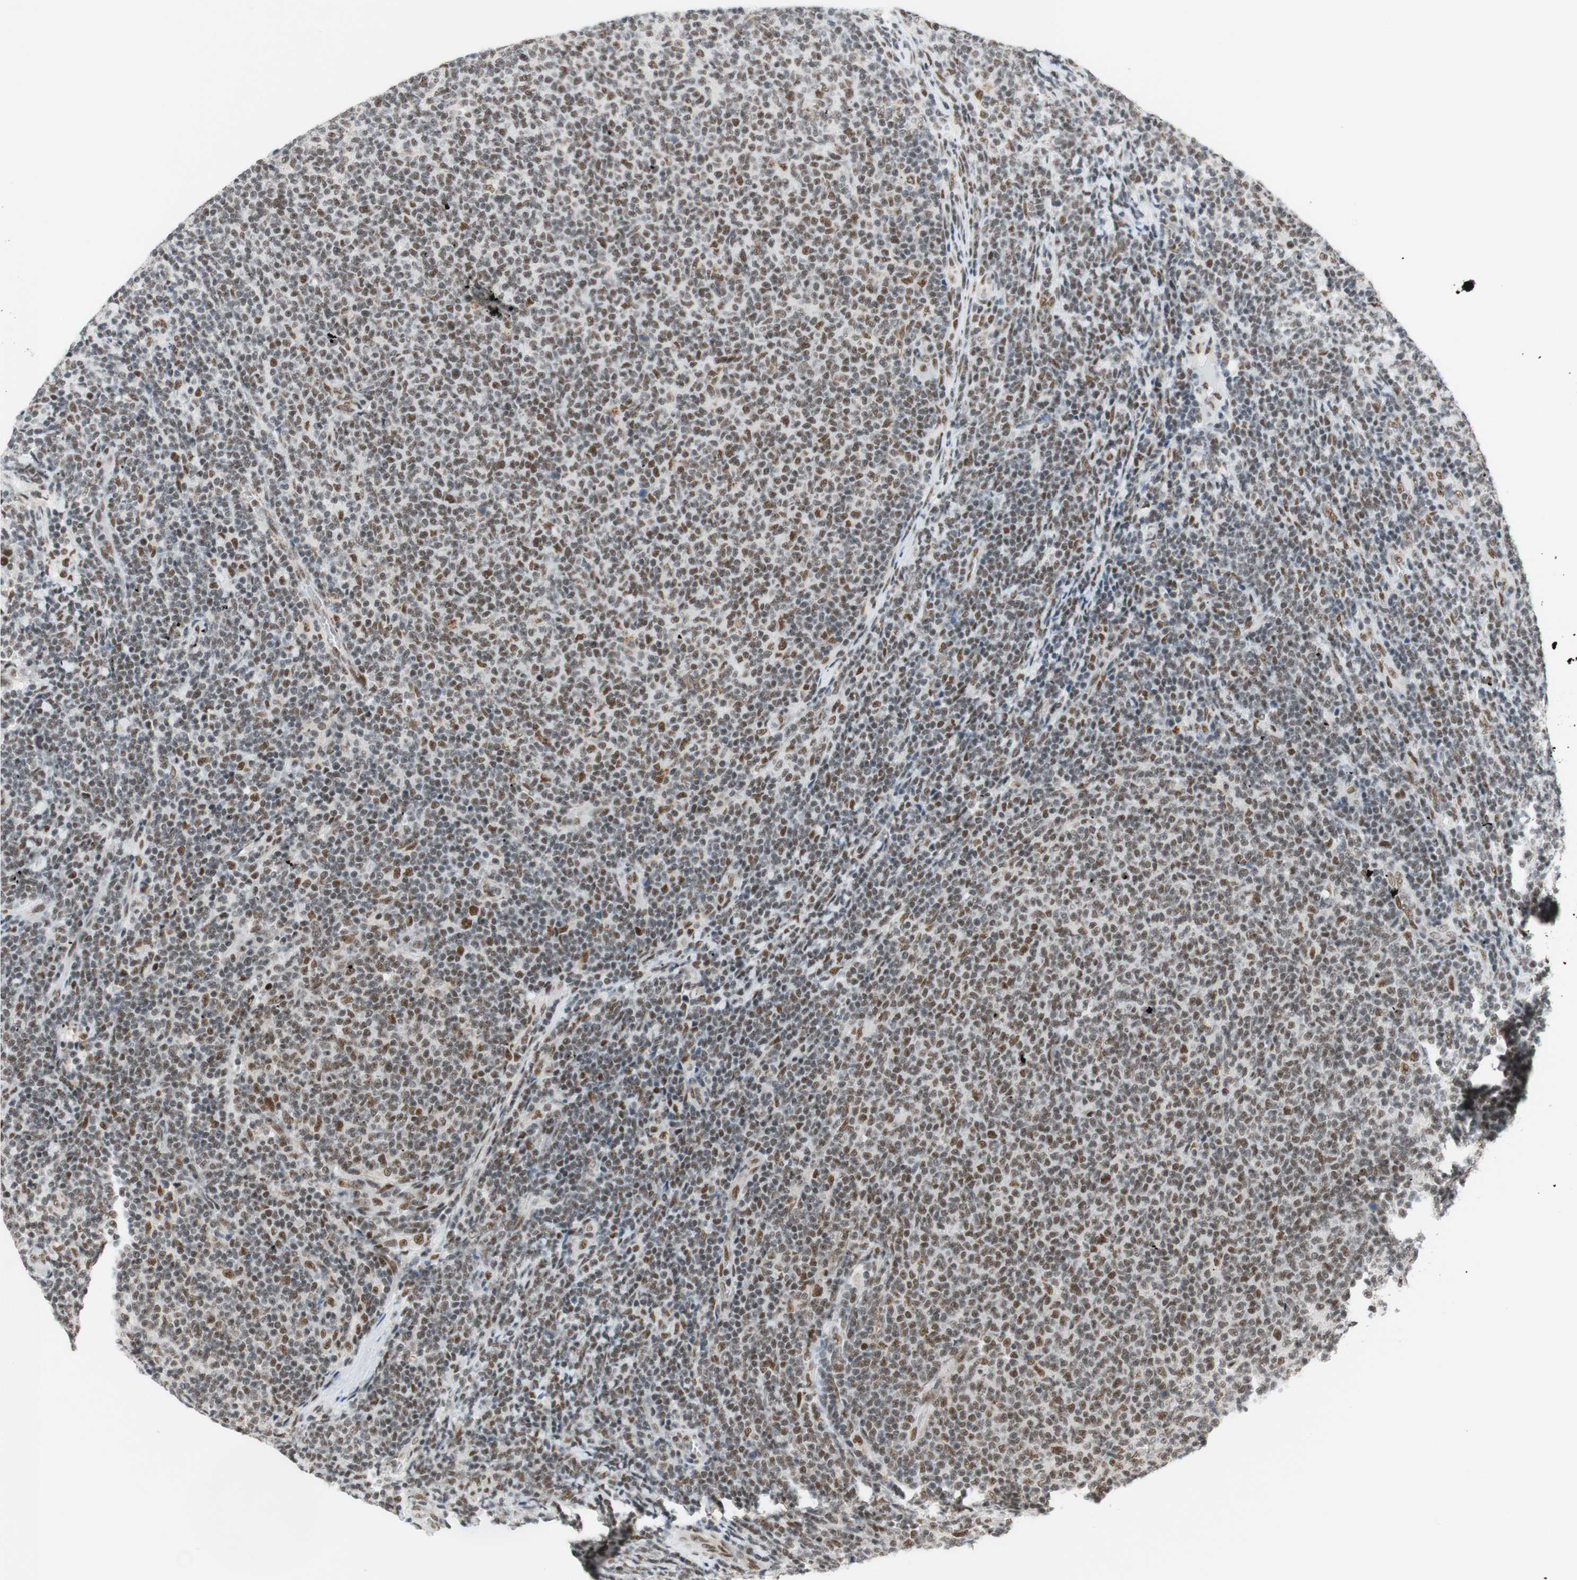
{"staining": {"intensity": "moderate", "quantity": "25%-75%", "location": "nuclear"}, "tissue": "lymphoma", "cell_type": "Tumor cells", "image_type": "cancer", "snomed": [{"axis": "morphology", "description": "Malignant lymphoma, non-Hodgkin's type, Low grade"}, {"axis": "topography", "description": "Lymph node"}], "caption": "Protein expression analysis of low-grade malignant lymphoma, non-Hodgkin's type shows moderate nuclear positivity in approximately 25%-75% of tumor cells.", "gene": "PRPF19", "patient": {"sex": "male", "age": 66}}